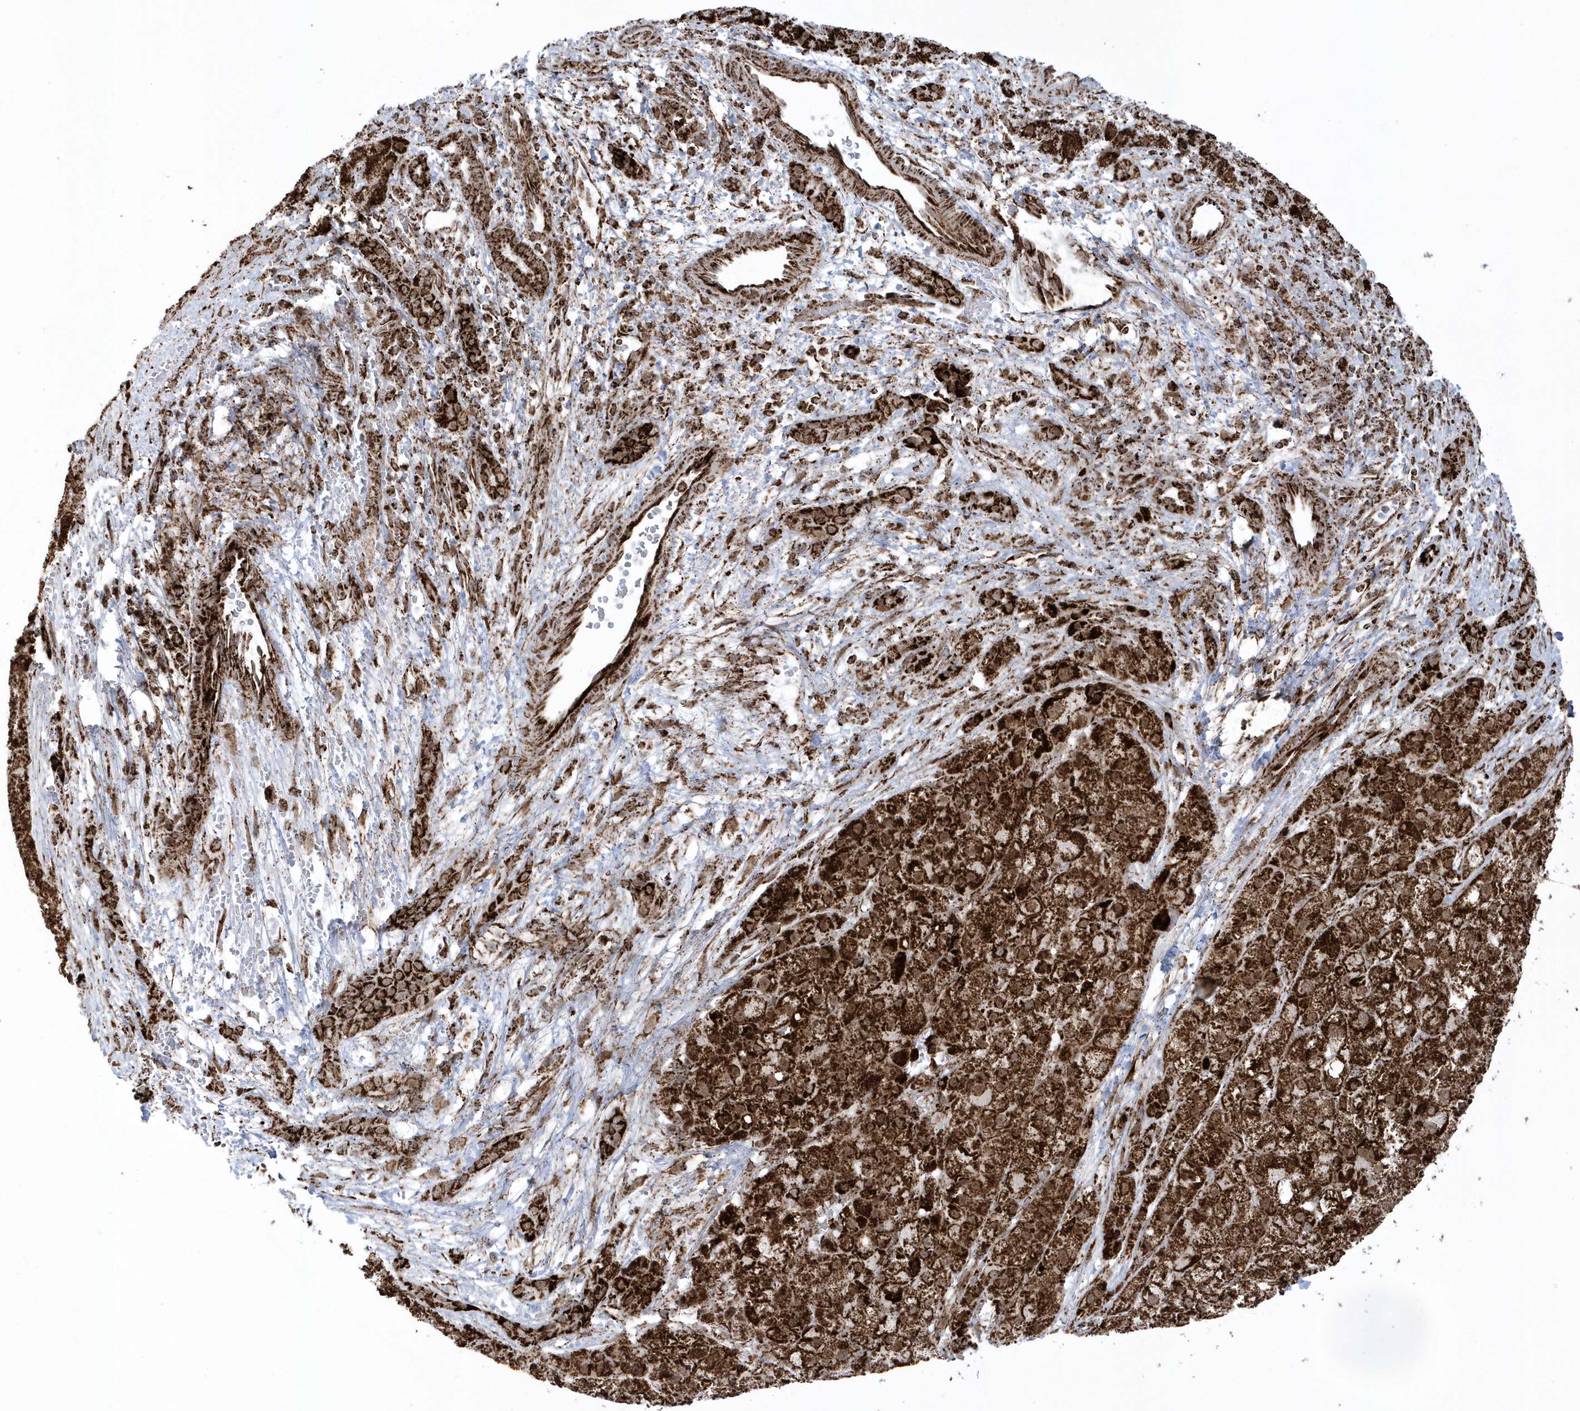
{"staining": {"intensity": "strong", "quantity": ">75%", "location": "cytoplasmic/membranous"}, "tissue": "liver cancer", "cell_type": "Tumor cells", "image_type": "cancer", "snomed": [{"axis": "morphology", "description": "Carcinoma, Hepatocellular, NOS"}, {"axis": "topography", "description": "Liver"}], "caption": "Hepatocellular carcinoma (liver) stained for a protein (brown) exhibits strong cytoplasmic/membranous positive positivity in approximately >75% of tumor cells.", "gene": "CRY2", "patient": {"sex": "male", "age": 57}}